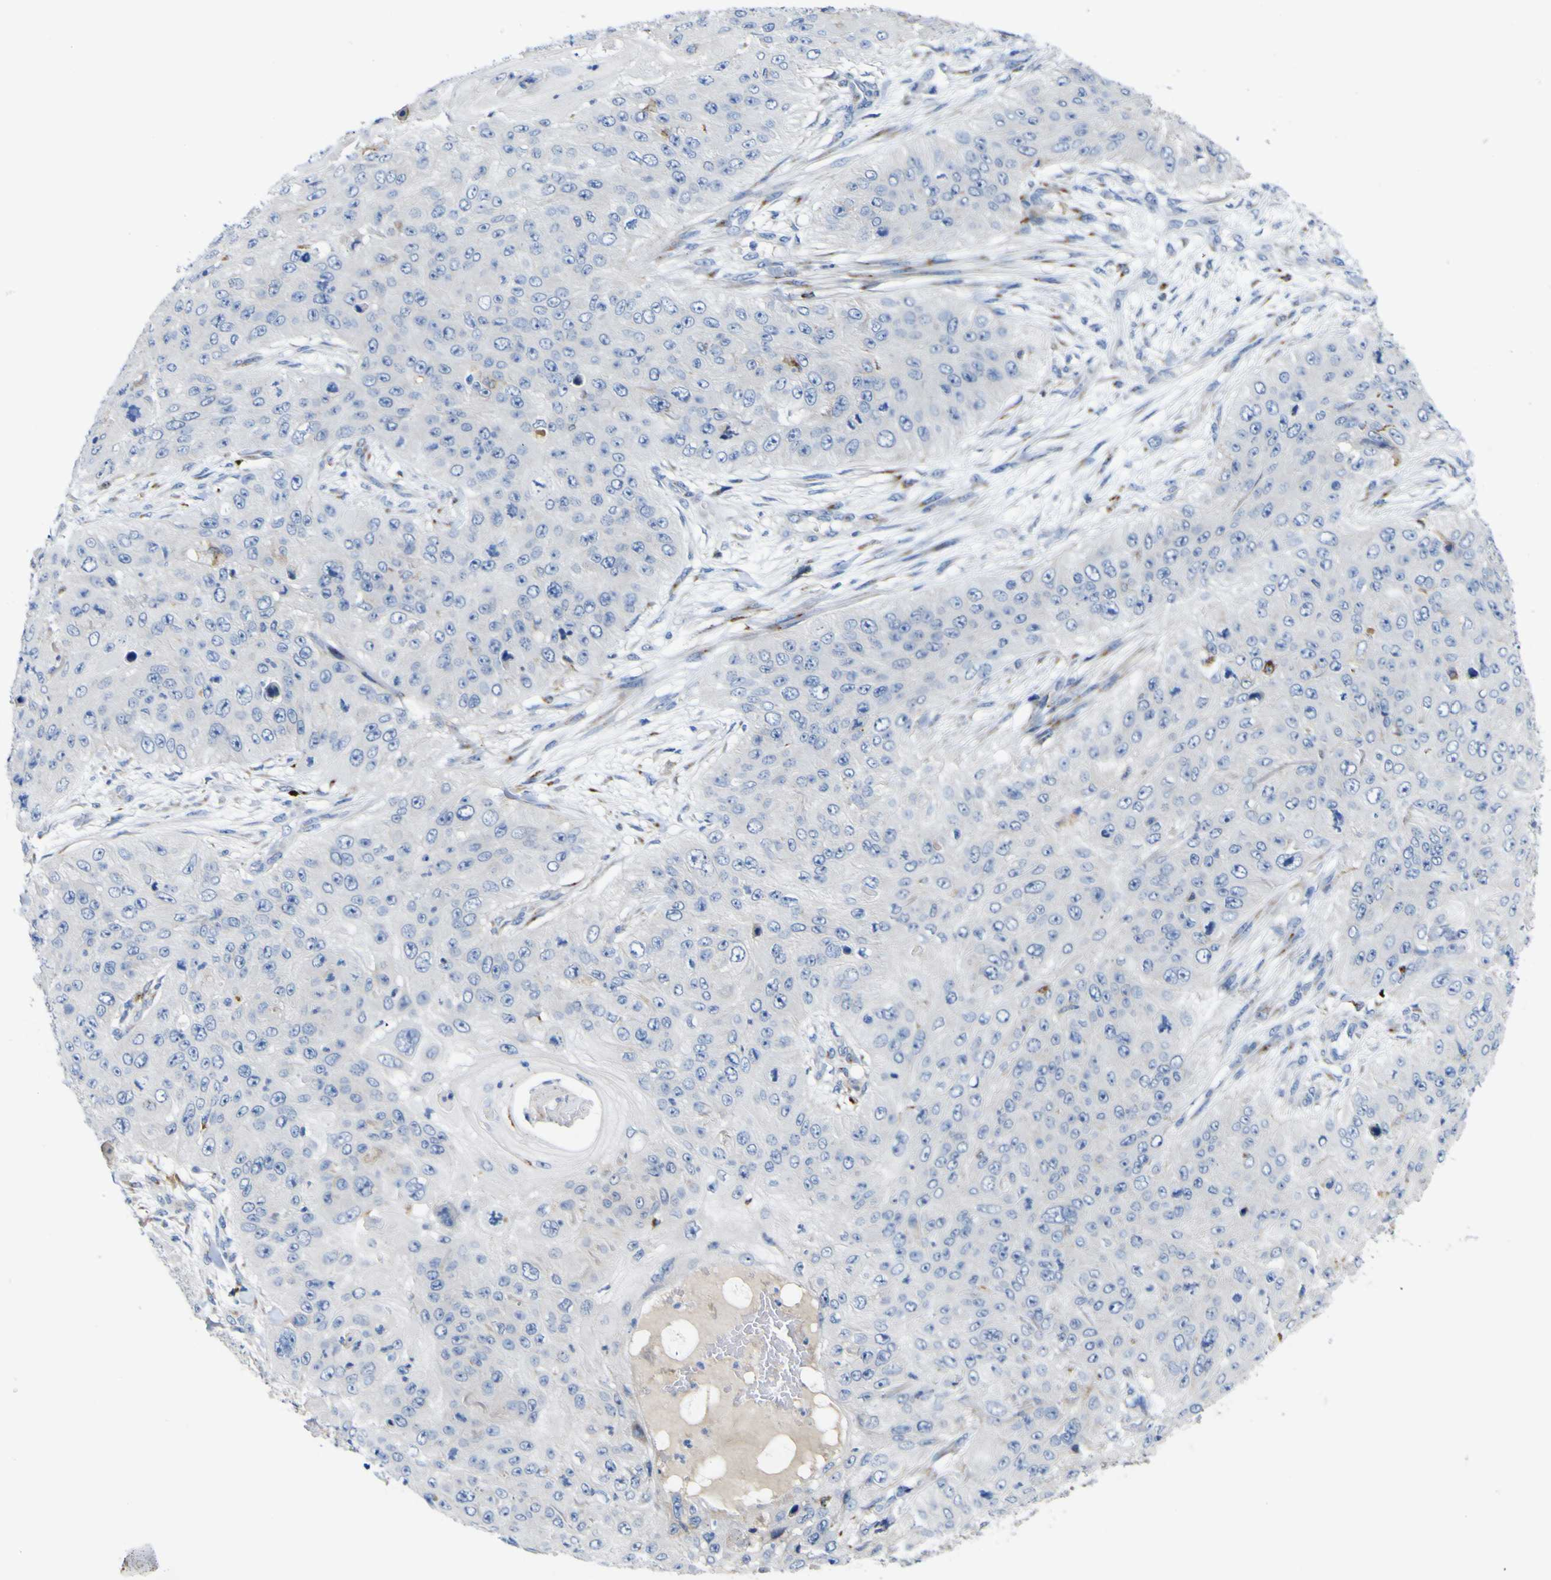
{"staining": {"intensity": "negative", "quantity": "none", "location": "none"}, "tissue": "skin cancer", "cell_type": "Tumor cells", "image_type": "cancer", "snomed": [{"axis": "morphology", "description": "Squamous cell carcinoma, NOS"}, {"axis": "topography", "description": "Skin"}], "caption": "DAB immunohistochemical staining of skin cancer shows no significant expression in tumor cells. (DAB immunohistochemistry (IHC) visualized using brightfield microscopy, high magnification).", "gene": "PTPRF", "patient": {"sex": "female", "age": 80}}